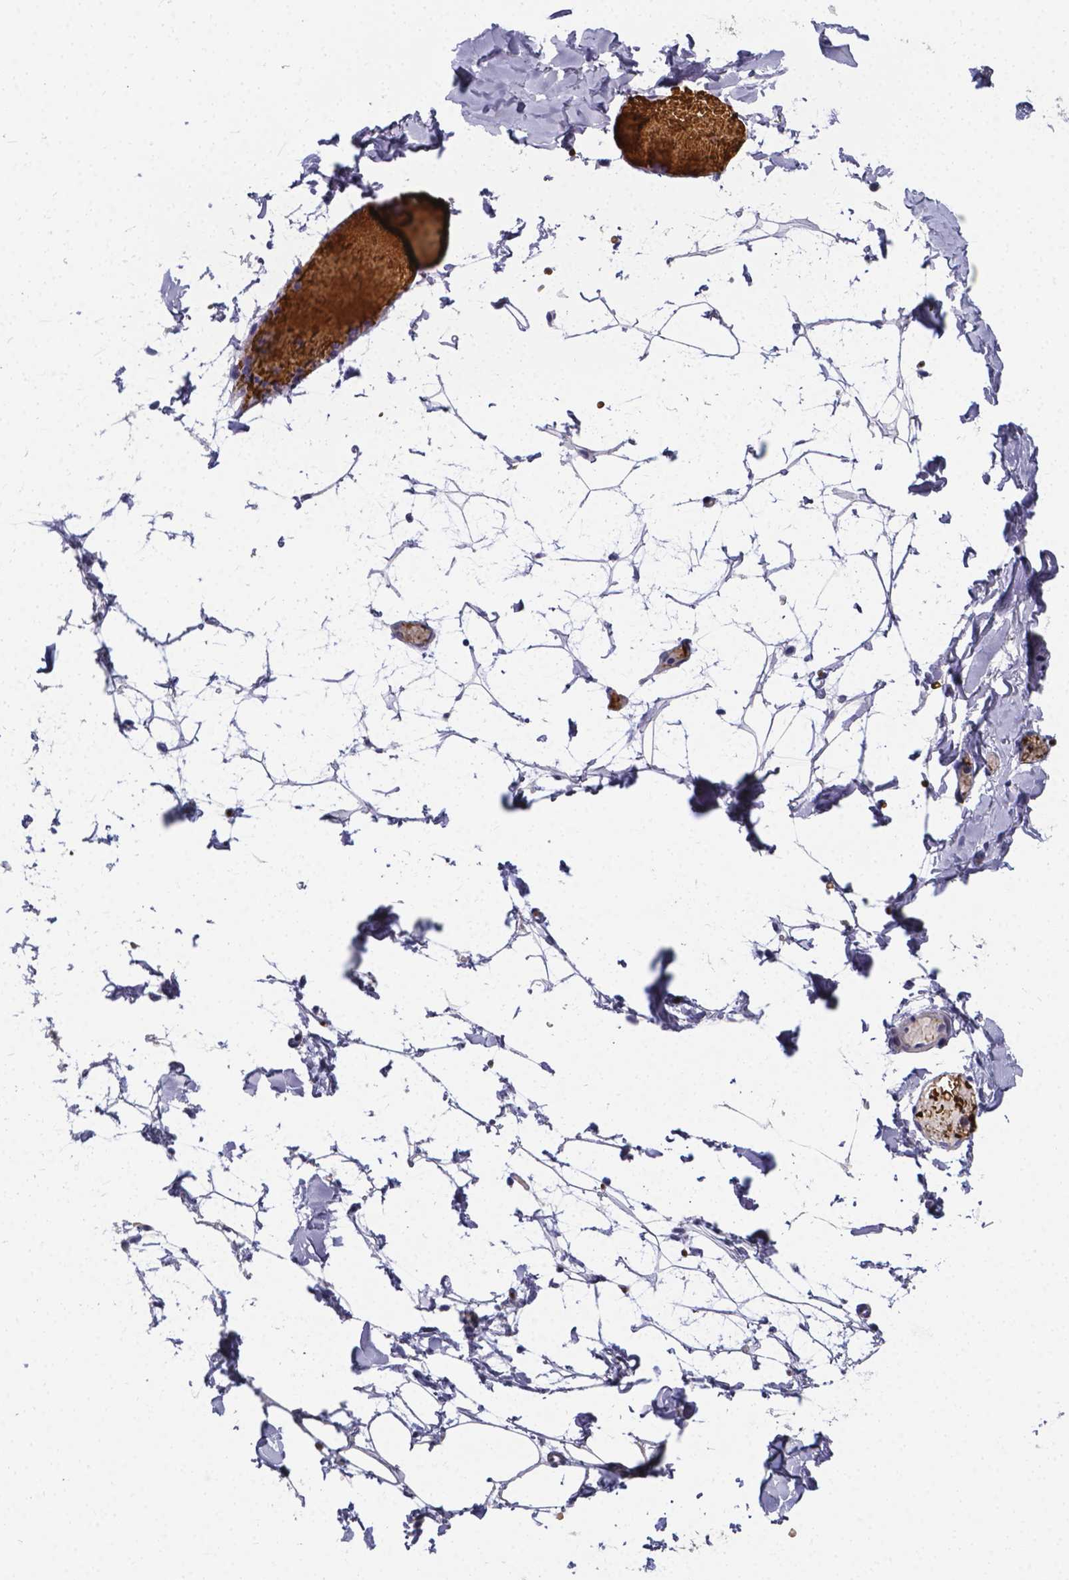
{"staining": {"intensity": "moderate", "quantity": "<25%", "location": "cytoplasmic/membranous"}, "tissue": "adipose tissue", "cell_type": "Adipocytes", "image_type": "normal", "snomed": [{"axis": "morphology", "description": "Normal tissue, NOS"}, {"axis": "topography", "description": "Gallbladder"}, {"axis": "topography", "description": "Peripheral nerve tissue"}], "caption": "This is a photomicrograph of IHC staining of unremarkable adipose tissue, which shows moderate positivity in the cytoplasmic/membranous of adipocytes.", "gene": "GABRA3", "patient": {"sex": "female", "age": 45}}